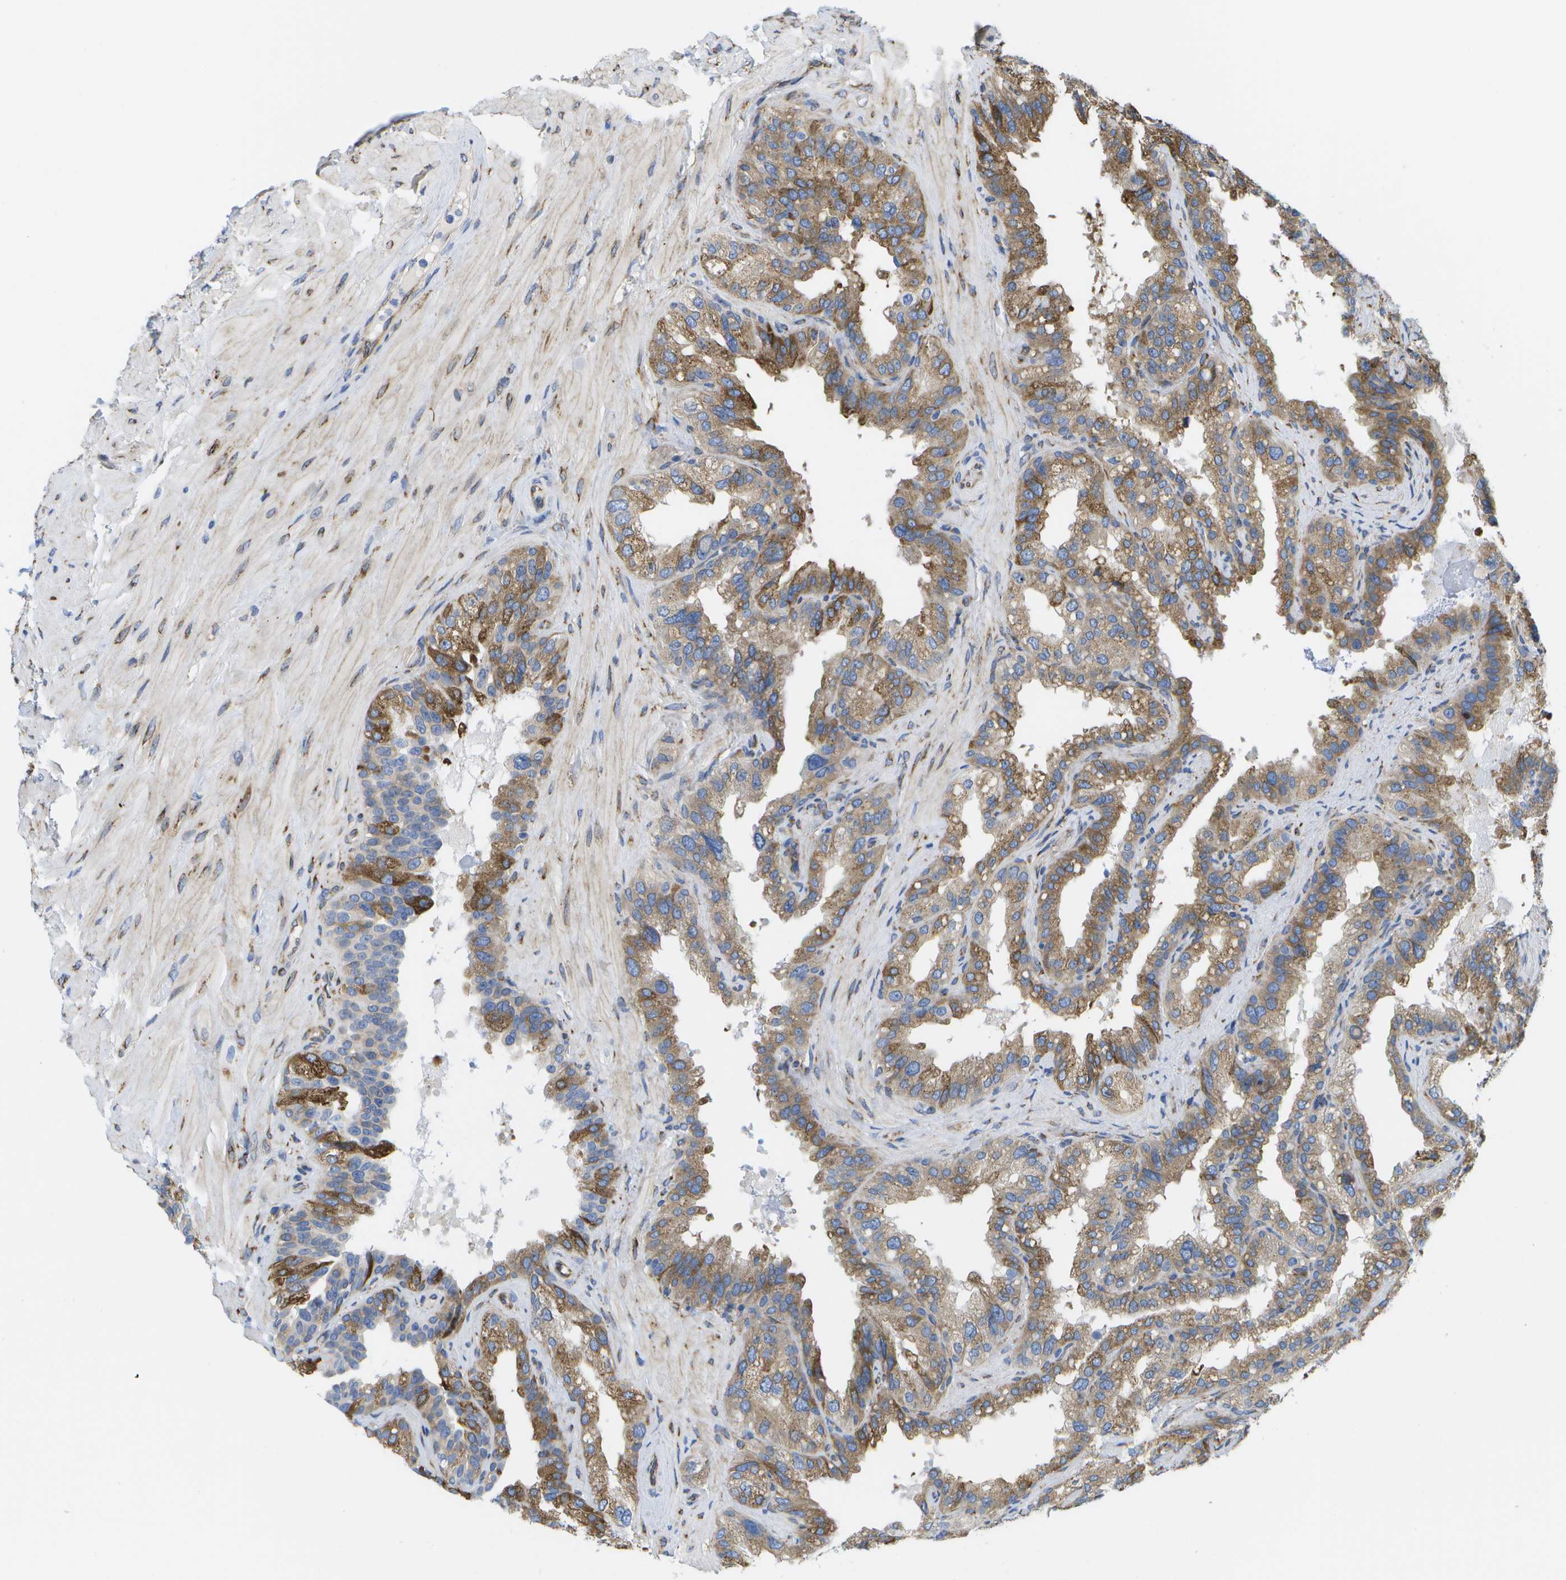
{"staining": {"intensity": "strong", "quantity": "25%-75%", "location": "cytoplasmic/membranous"}, "tissue": "seminal vesicle", "cell_type": "Glandular cells", "image_type": "normal", "snomed": [{"axis": "morphology", "description": "Normal tissue, NOS"}, {"axis": "topography", "description": "Seminal veicle"}], "caption": "Immunohistochemistry staining of normal seminal vesicle, which displays high levels of strong cytoplasmic/membranous positivity in about 25%-75% of glandular cells indicating strong cytoplasmic/membranous protein positivity. The staining was performed using DAB (brown) for protein detection and nuclei were counterstained in hematoxylin (blue).", "gene": "ZDHHC17", "patient": {"sex": "male", "age": 68}}